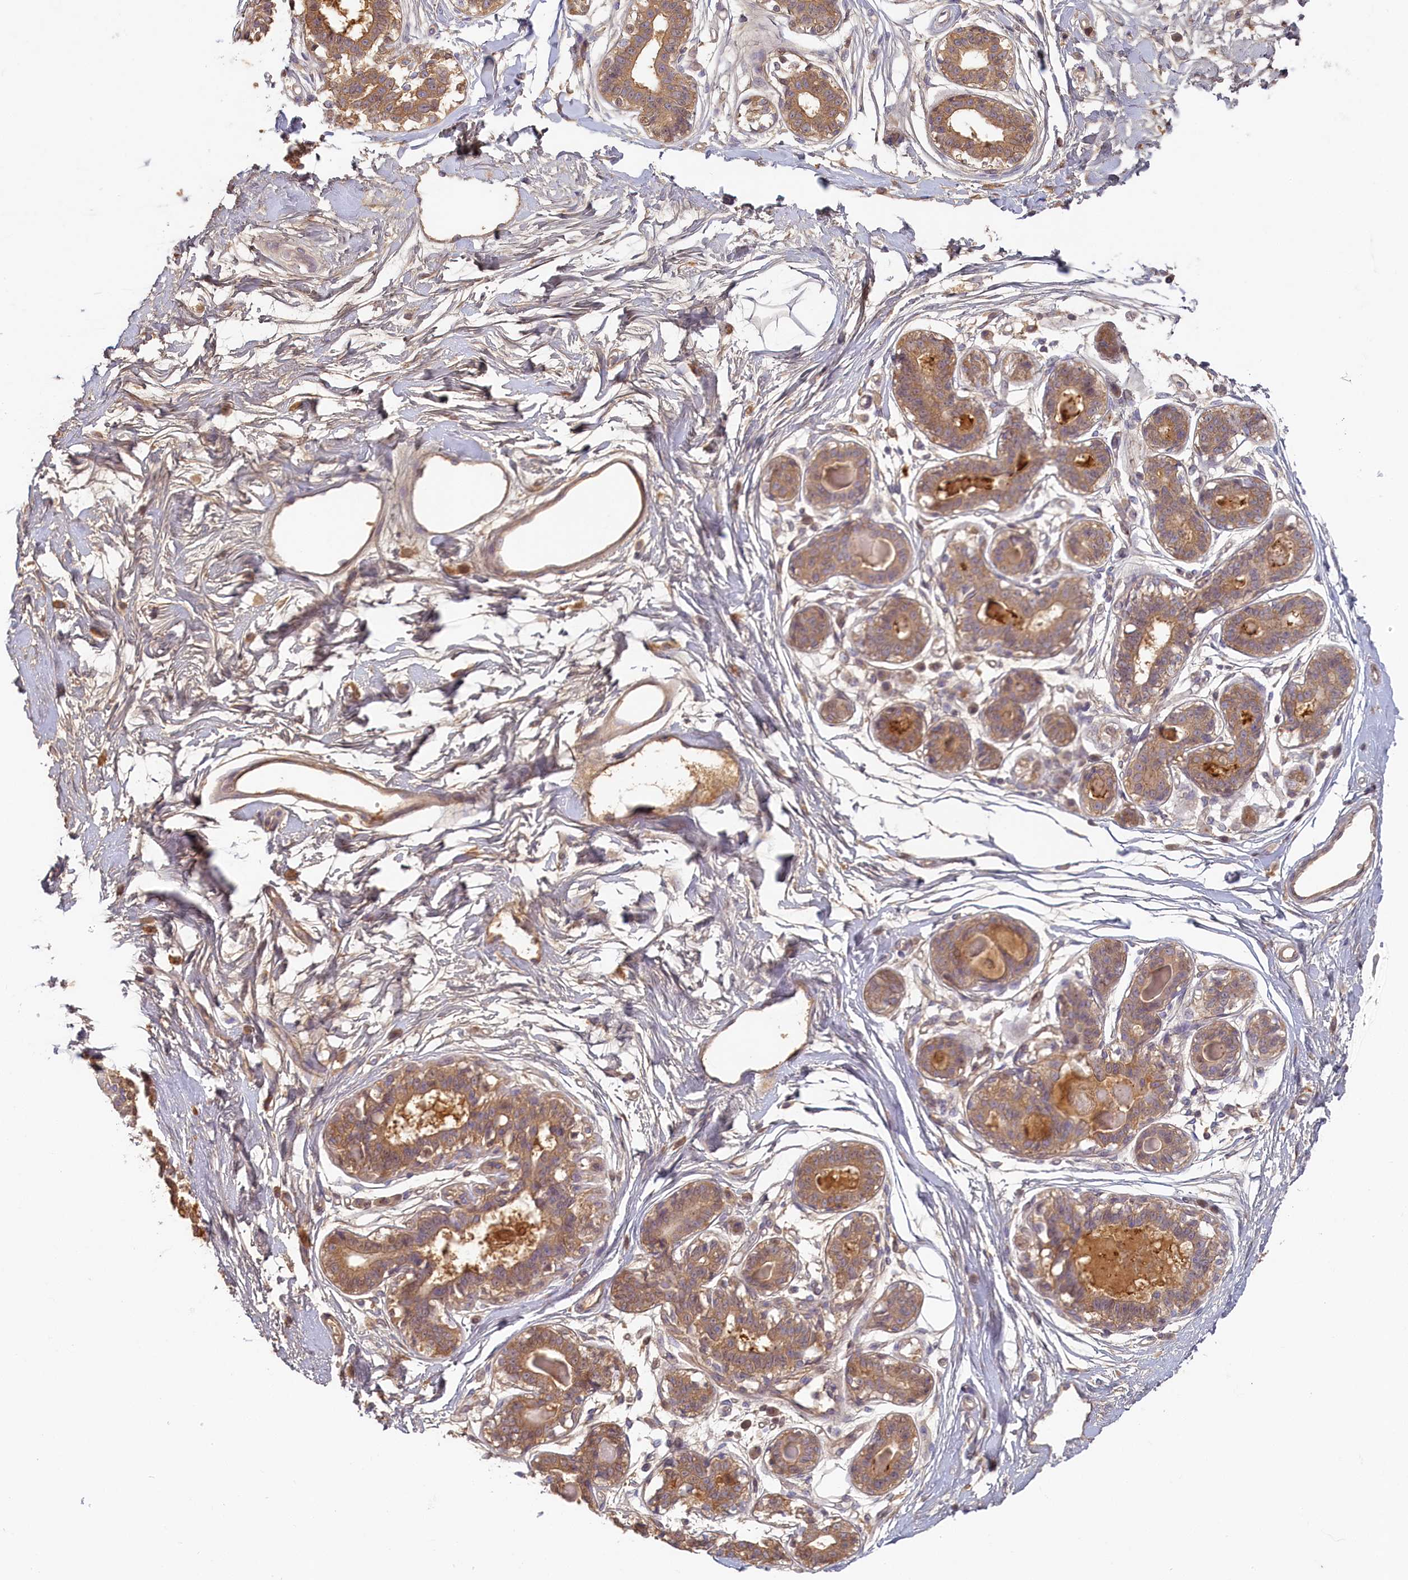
{"staining": {"intensity": "weak", "quantity": ">75%", "location": "cytoplasmic/membranous"}, "tissue": "breast", "cell_type": "Adipocytes", "image_type": "normal", "snomed": [{"axis": "morphology", "description": "Normal tissue, NOS"}, {"axis": "topography", "description": "Breast"}], "caption": "A brown stain shows weak cytoplasmic/membranous staining of a protein in adipocytes of benign human breast. (DAB (3,3'-diaminobenzidine) IHC, brown staining for protein, blue staining for nuclei).", "gene": "STX16", "patient": {"sex": "female", "age": 45}}